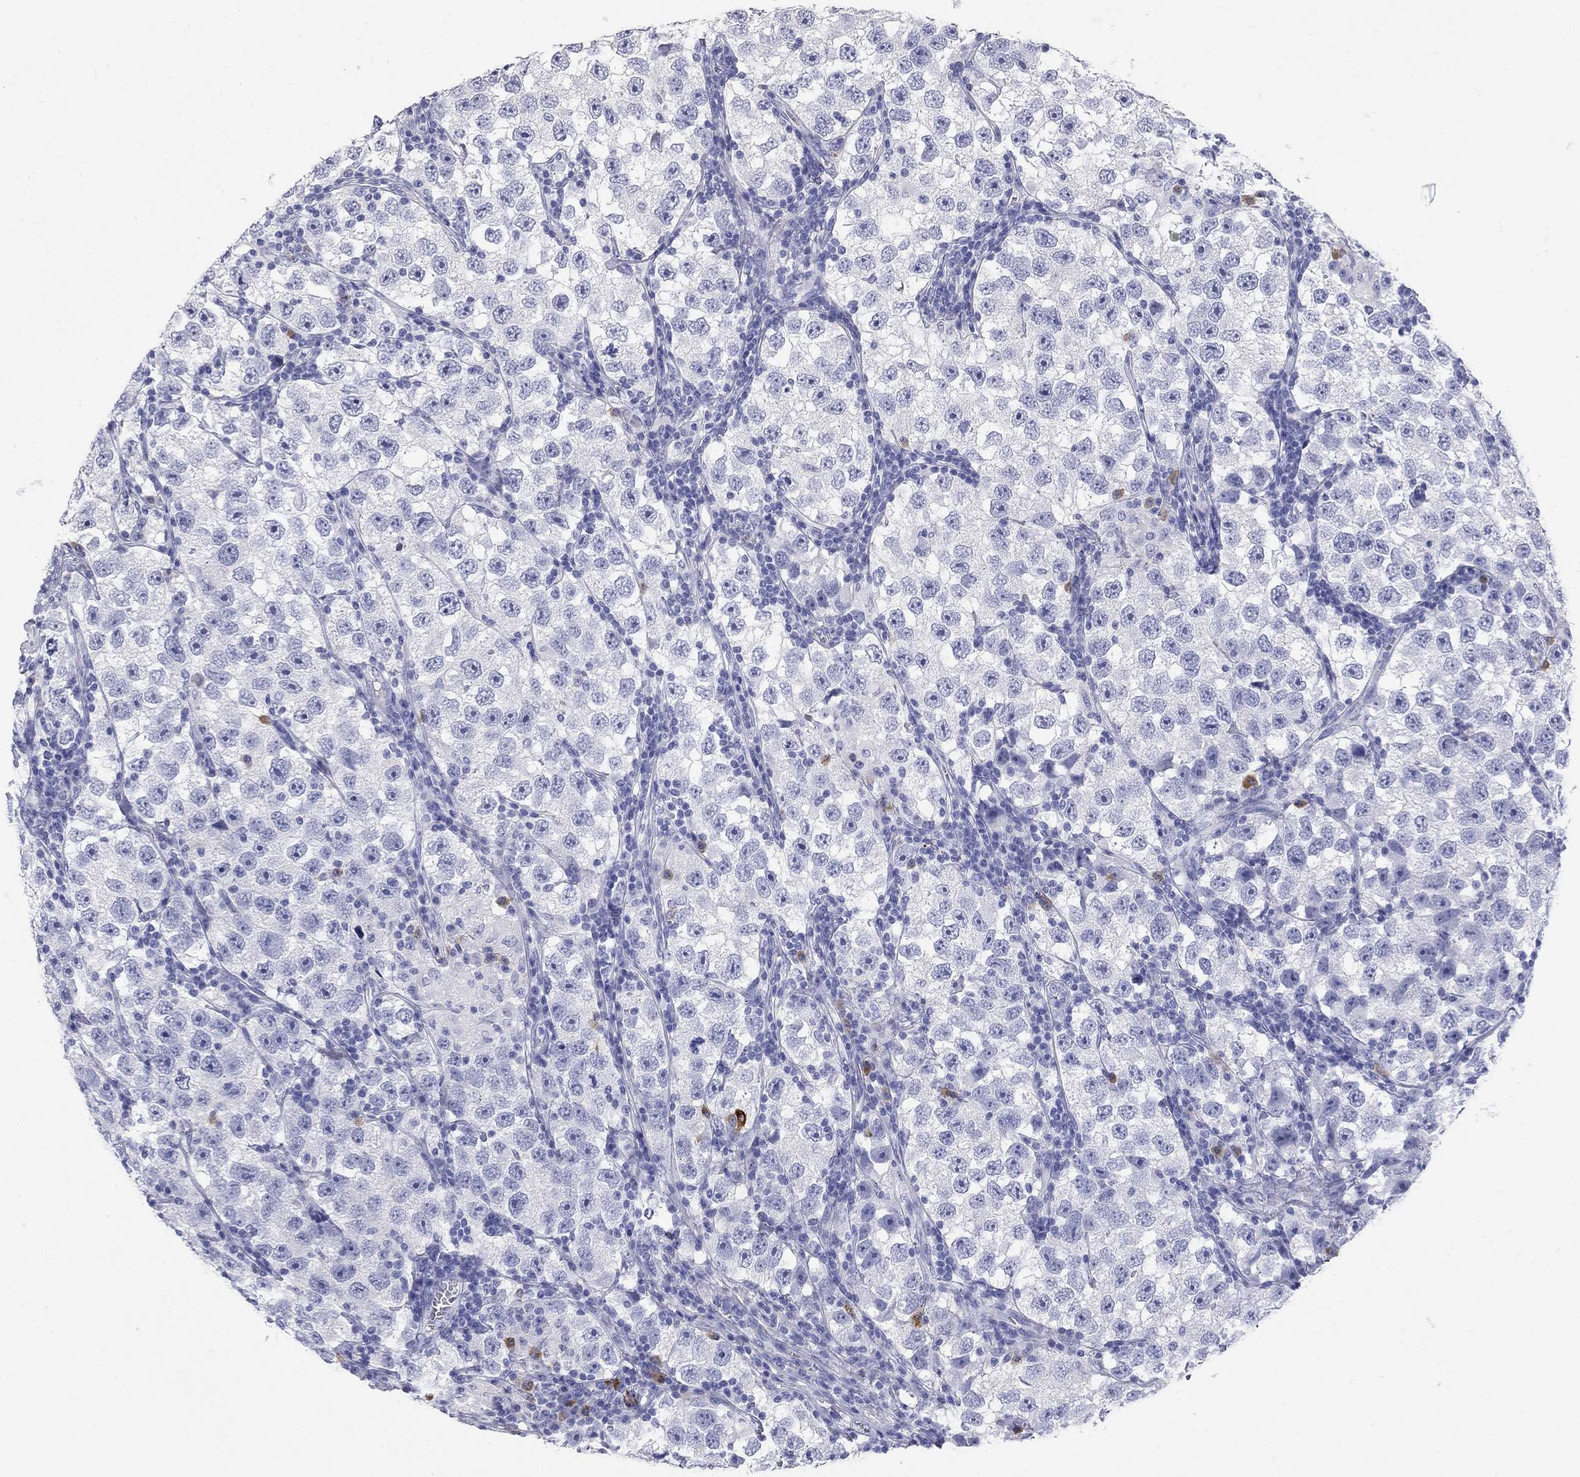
{"staining": {"intensity": "negative", "quantity": "none", "location": "none"}, "tissue": "testis cancer", "cell_type": "Tumor cells", "image_type": "cancer", "snomed": [{"axis": "morphology", "description": "Seminoma, NOS"}, {"axis": "topography", "description": "Testis"}], "caption": "There is no significant positivity in tumor cells of testis cancer. (Stains: DAB immunohistochemistry with hematoxylin counter stain, Microscopy: brightfield microscopy at high magnification).", "gene": "PHOX2B", "patient": {"sex": "male", "age": 26}}